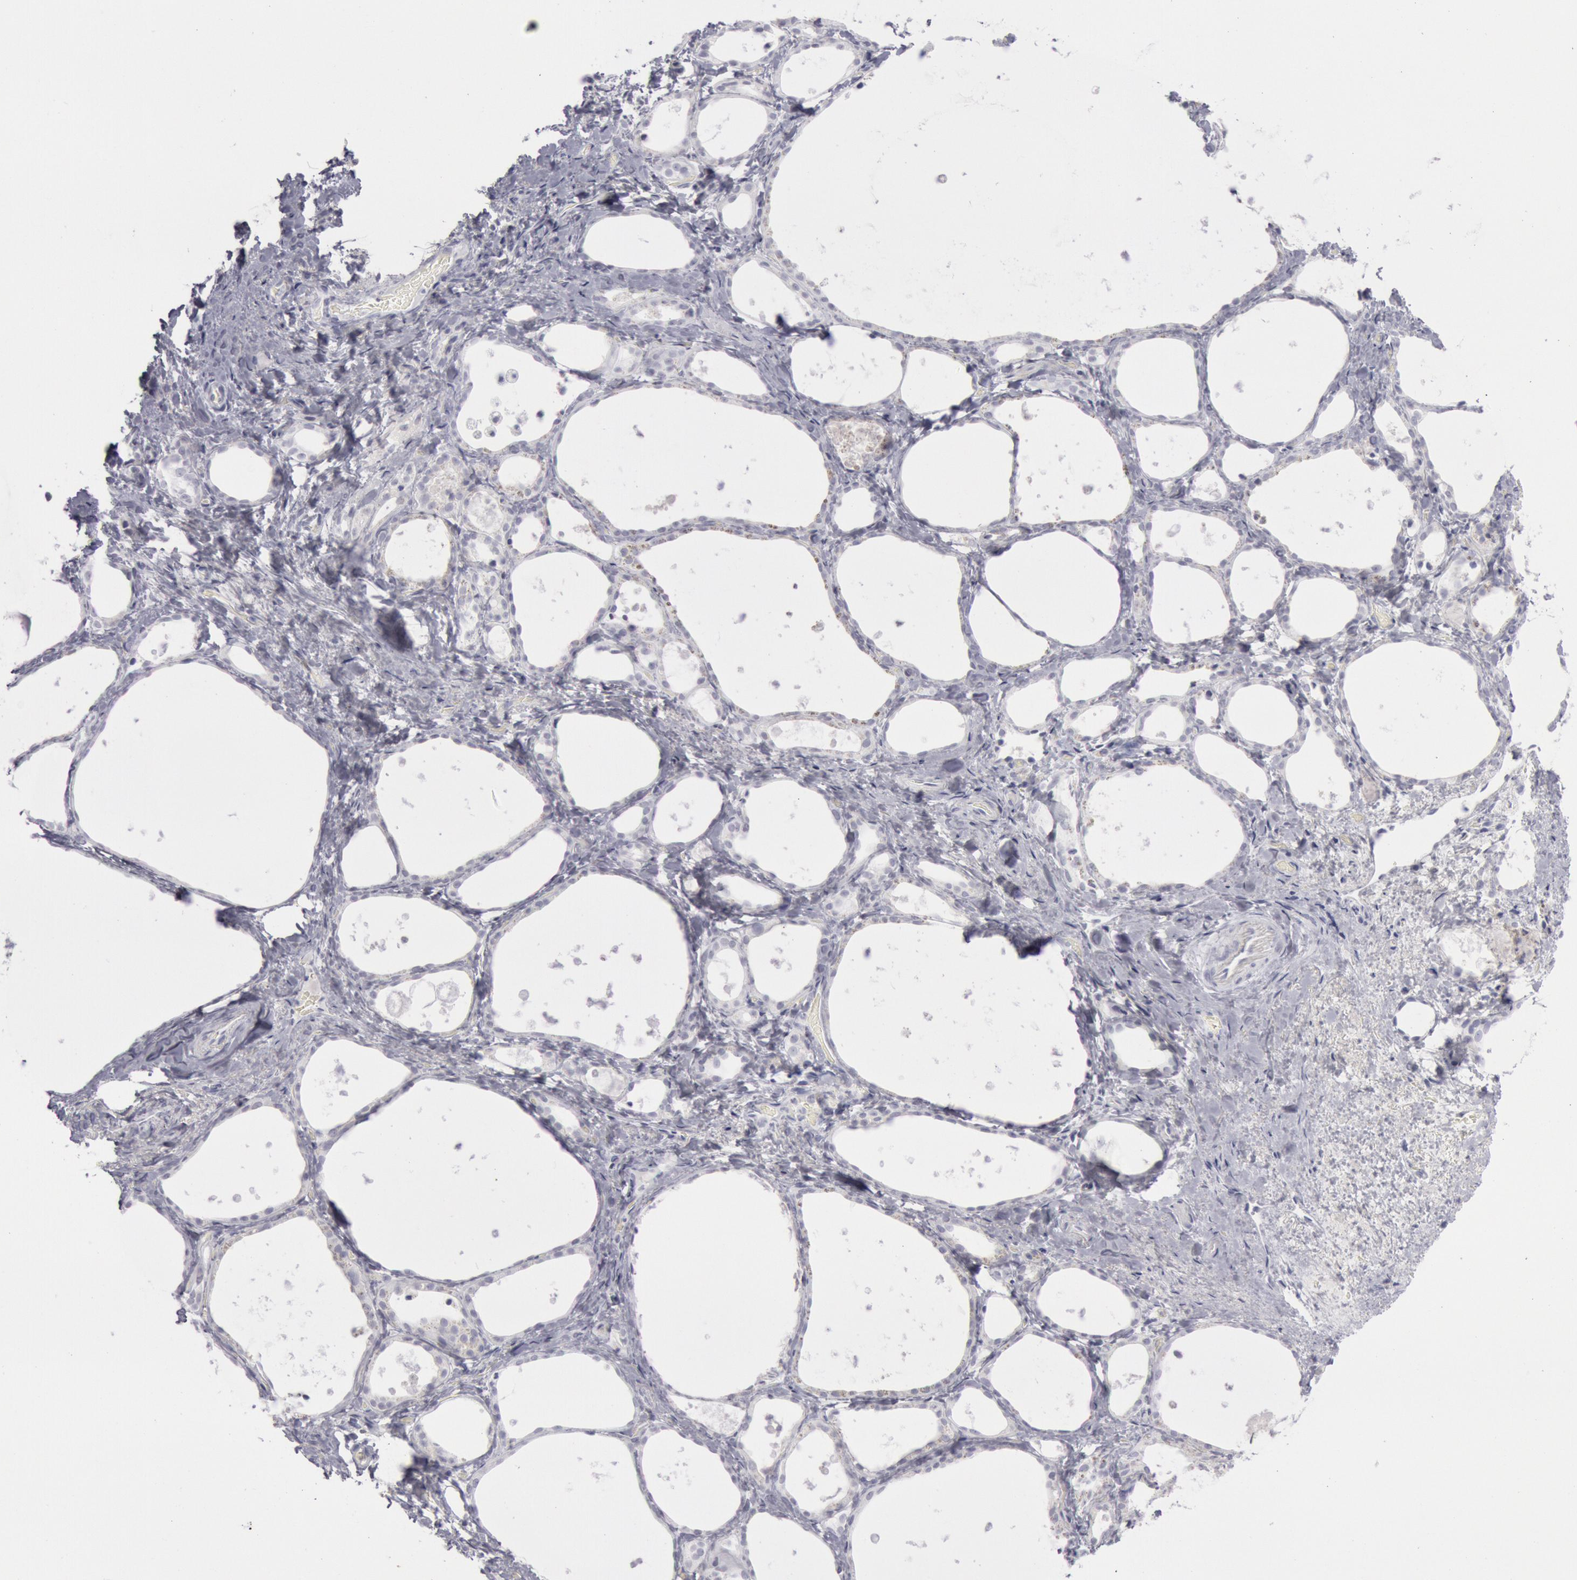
{"staining": {"intensity": "negative", "quantity": "none", "location": "none"}, "tissue": "thyroid gland", "cell_type": "Glandular cells", "image_type": "normal", "snomed": [{"axis": "morphology", "description": "Normal tissue, NOS"}, {"axis": "topography", "description": "Thyroid gland"}], "caption": "A high-resolution micrograph shows immunohistochemistry (IHC) staining of normal thyroid gland, which reveals no significant expression in glandular cells.", "gene": "KRT16", "patient": {"sex": "female", "age": 75}}